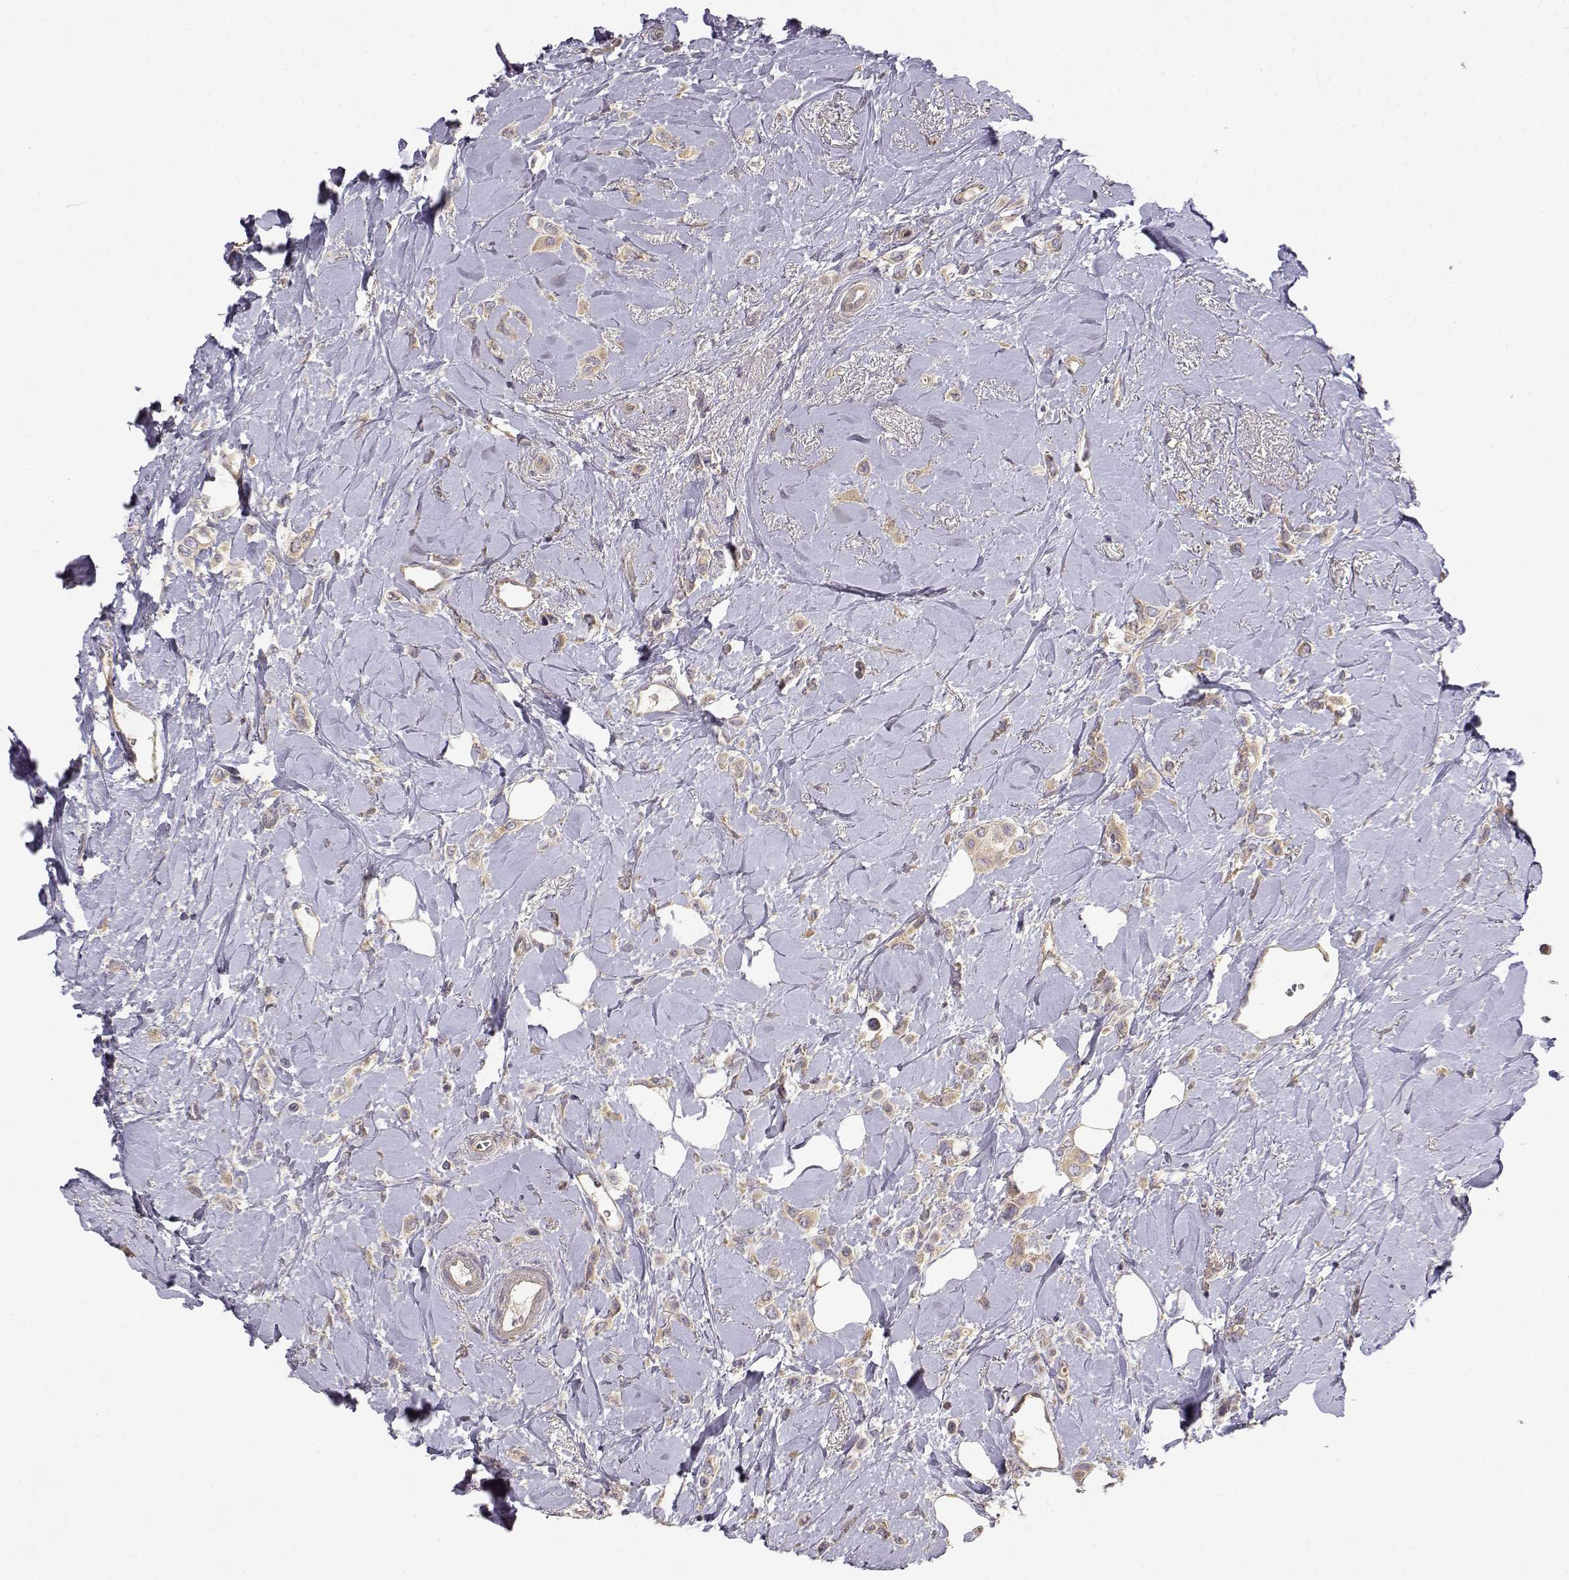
{"staining": {"intensity": "weak", "quantity": ">75%", "location": "cytoplasmic/membranous"}, "tissue": "breast cancer", "cell_type": "Tumor cells", "image_type": "cancer", "snomed": [{"axis": "morphology", "description": "Lobular carcinoma"}, {"axis": "topography", "description": "Breast"}], "caption": "IHC image of human lobular carcinoma (breast) stained for a protein (brown), which shows low levels of weak cytoplasmic/membranous positivity in about >75% of tumor cells.", "gene": "CRIM1", "patient": {"sex": "female", "age": 66}}